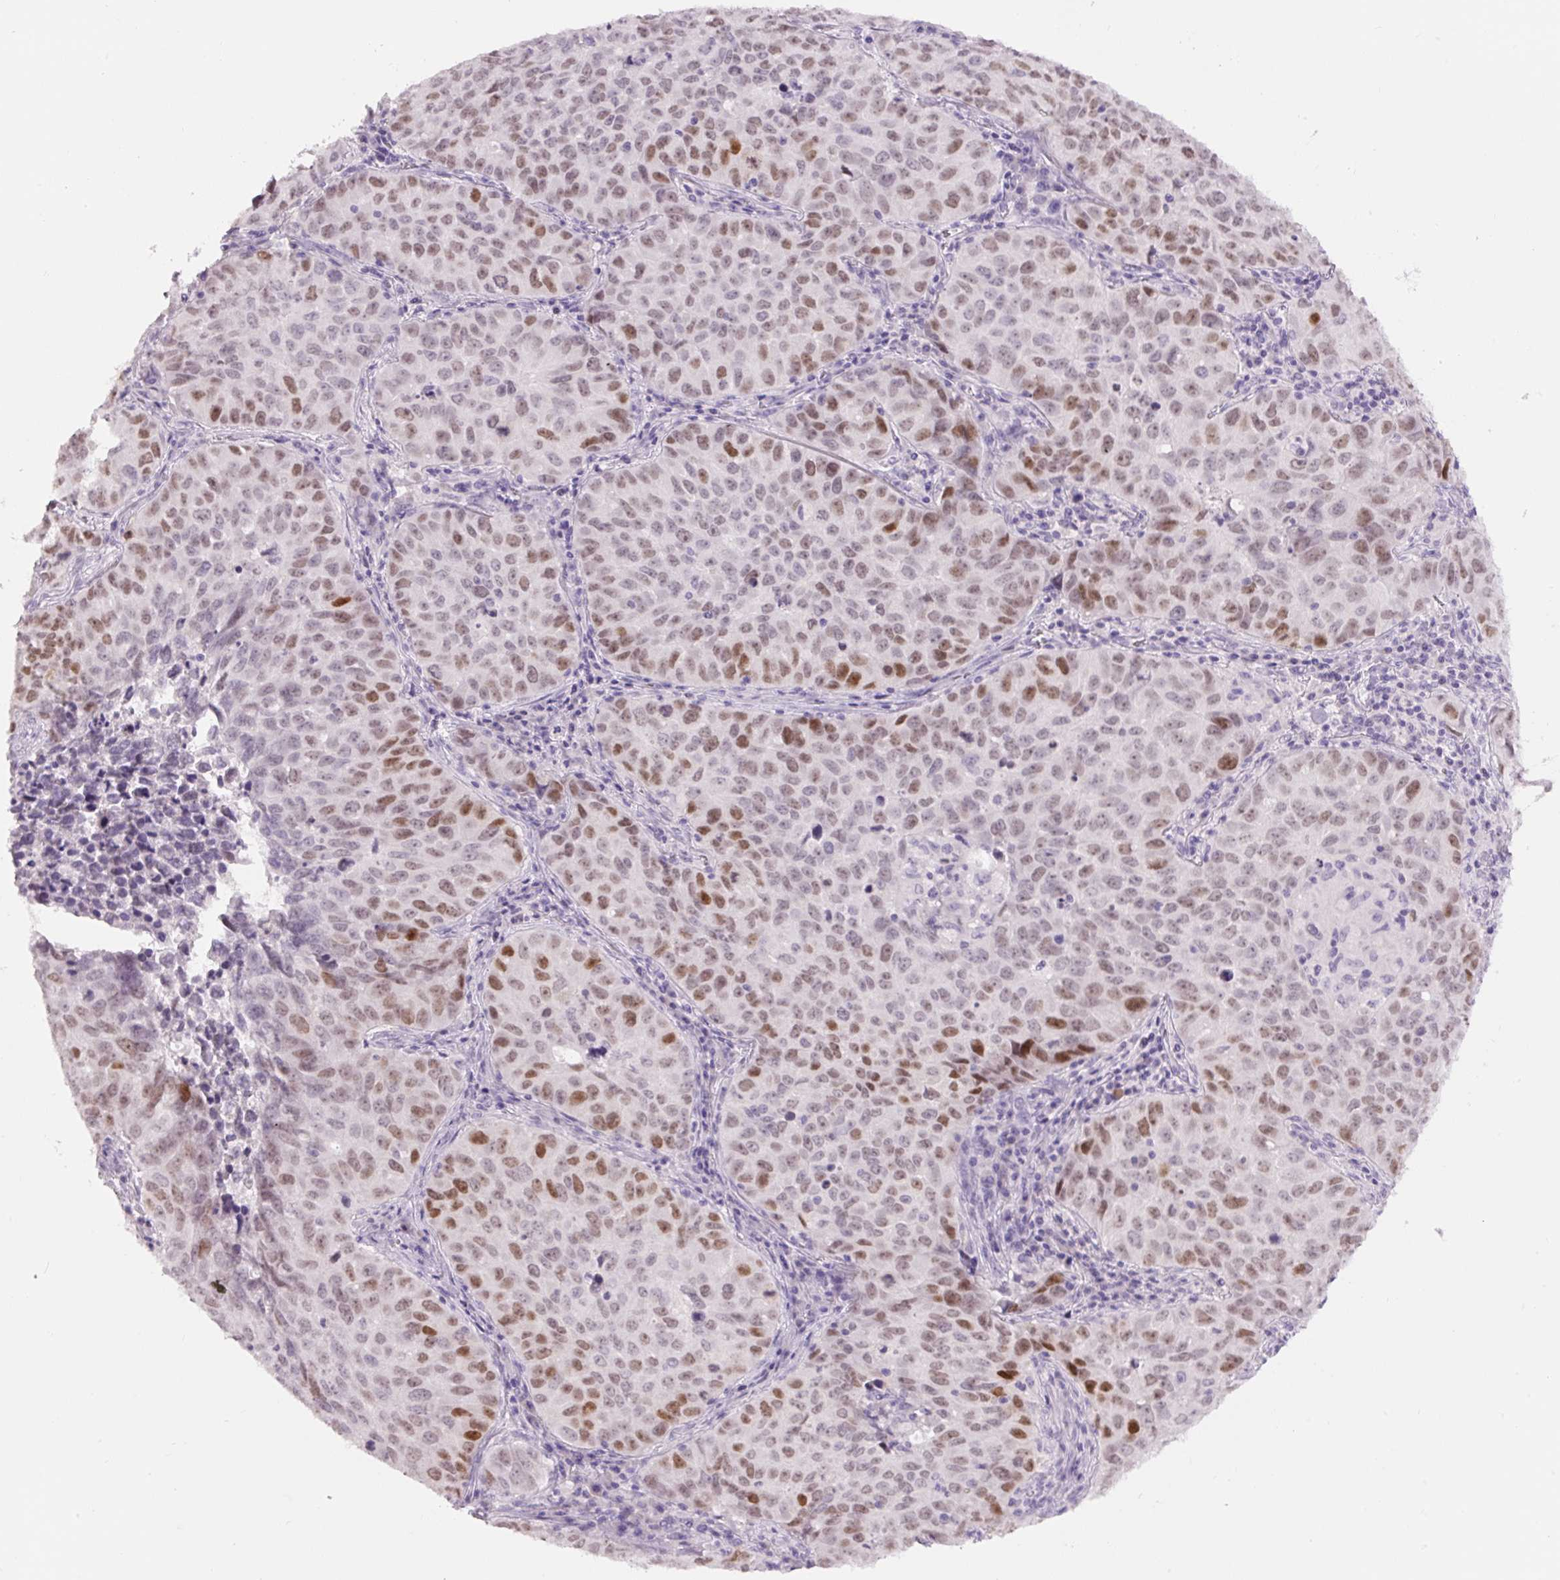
{"staining": {"intensity": "moderate", "quantity": "25%-75%", "location": "nuclear"}, "tissue": "lung cancer", "cell_type": "Tumor cells", "image_type": "cancer", "snomed": [{"axis": "morphology", "description": "Adenocarcinoma, NOS"}, {"axis": "topography", "description": "Lung"}], "caption": "IHC staining of lung cancer (adenocarcinoma), which shows medium levels of moderate nuclear expression in approximately 25%-75% of tumor cells indicating moderate nuclear protein expression. The staining was performed using DAB (brown) for protein detection and nuclei were counterstained in hematoxylin (blue).", "gene": "SIX1", "patient": {"sex": "female", "age": 50}}